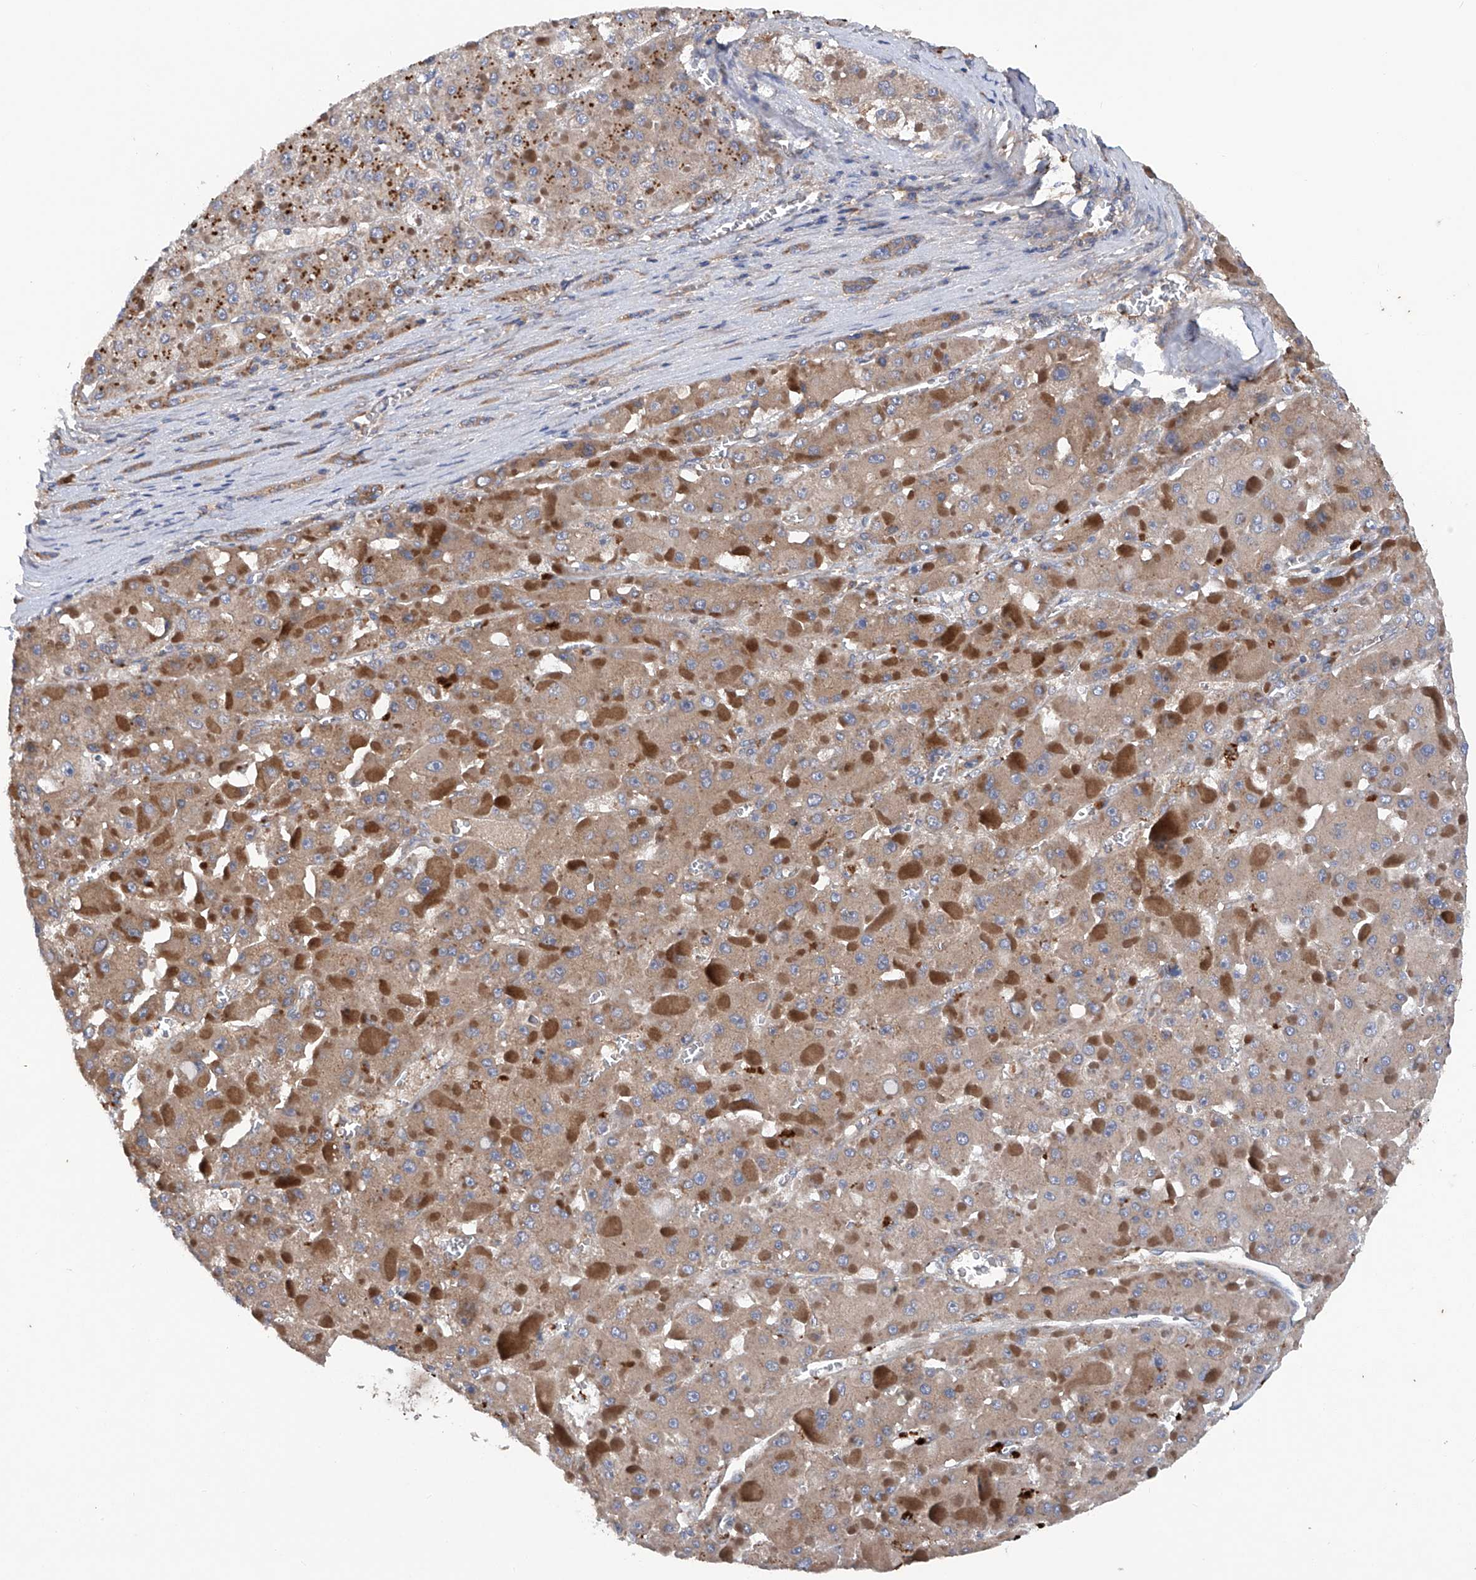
{"staining": {"intensity": "moderate", "quantity": "25%-75%", "location": "cytoplasmic/membranous"}, "tissue": "liver cancer", "cell_type": "Tumor cells", "image_type": "cancer", "snomed": [{"axis": "morphology", "description": "Carcinoma, Hepatocellular, NOS"}, {"axis": "topography", "description": "Liver"}], "caption": "Brown immunohistochemical staining in liver hepatocellular carcinoma displays moderate cytoplasmic/membranous expression in approximately 25%-75% of tumor cells.", "gene": "ASCC3", "patient": {"sex": "female", "age": 73}}